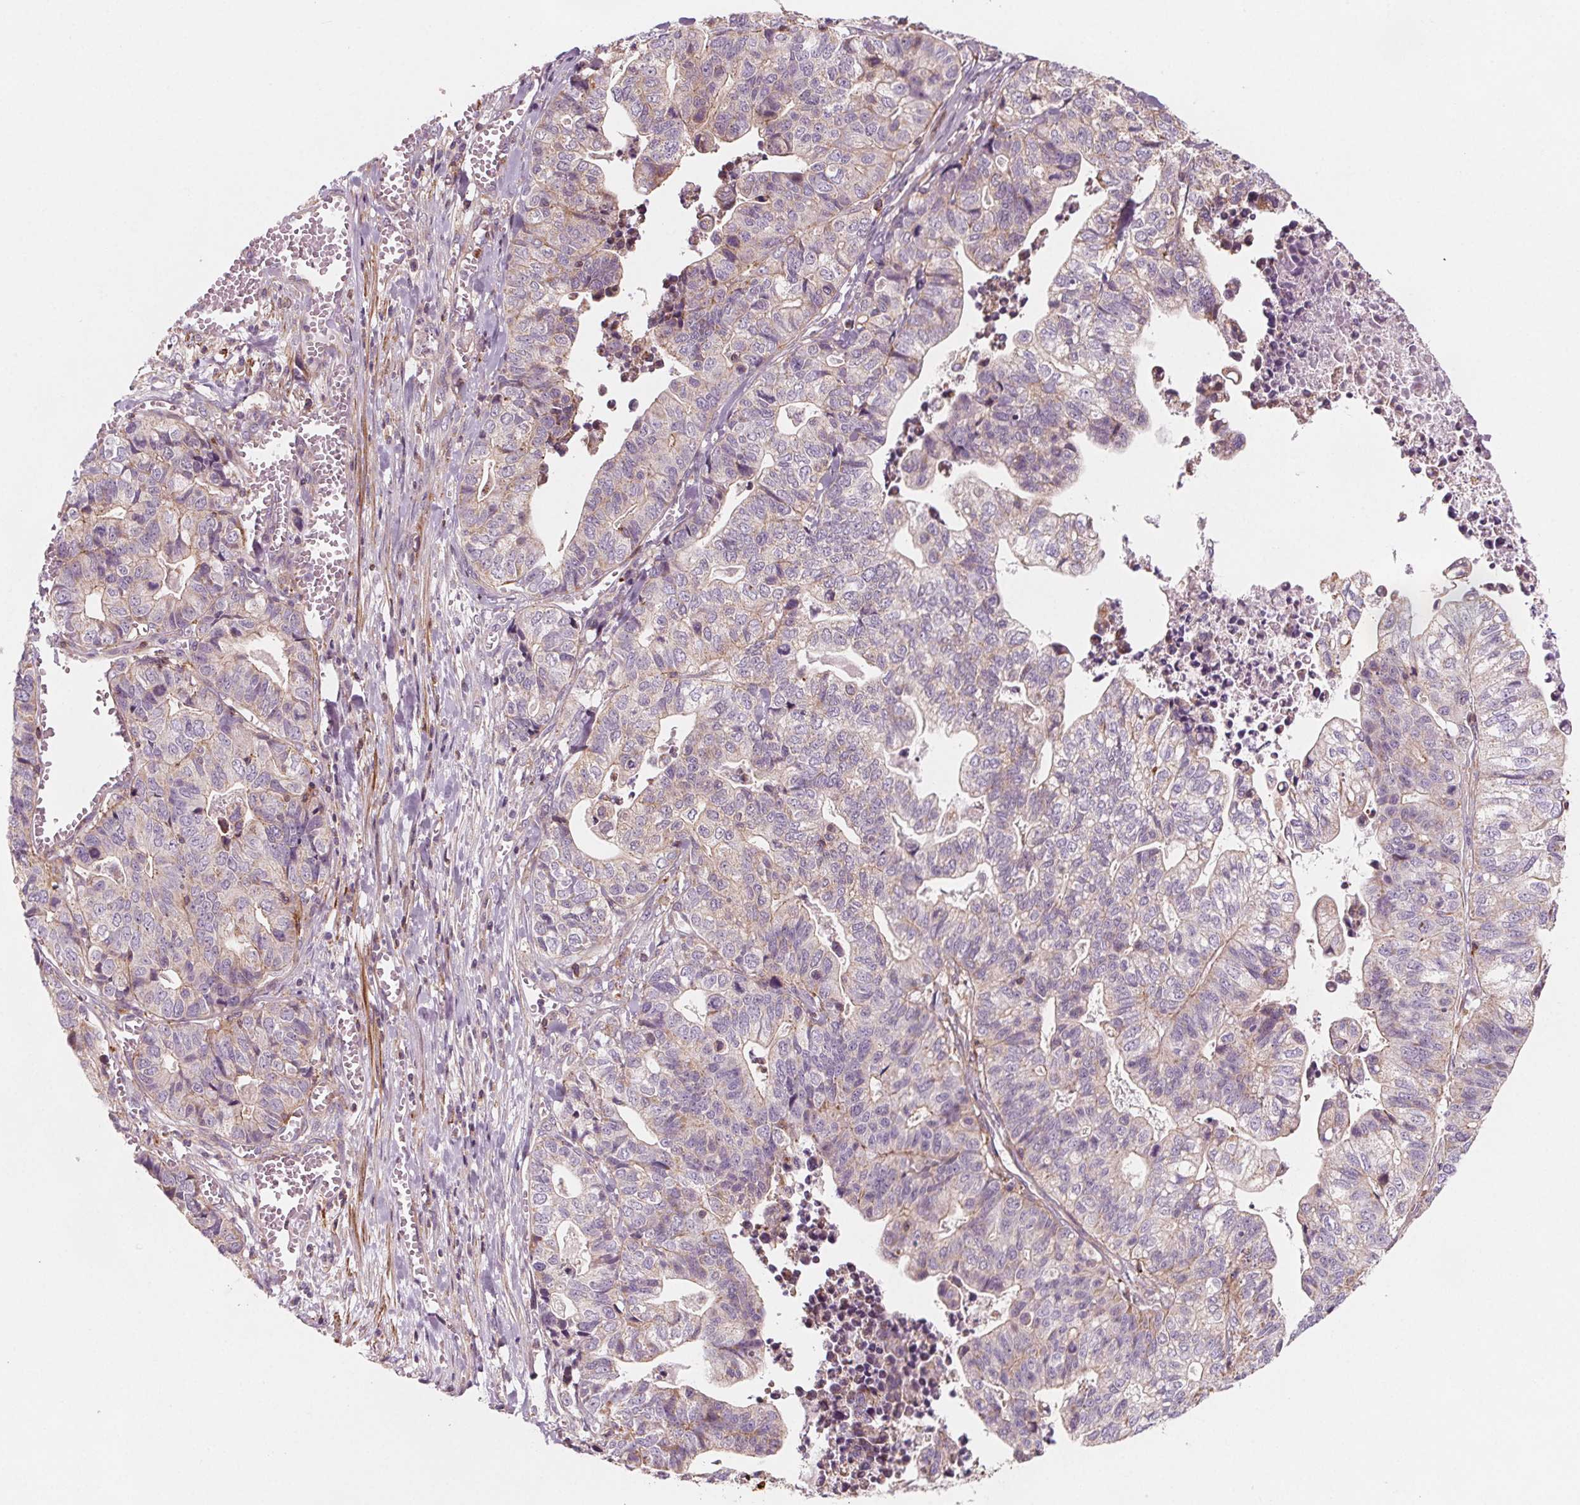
{"staining": {"intensity": "weak", "quantity": "25%-75%", "location": "cytoplasmic/membranous"}, "tissue": "stomach cancer", "cell_type": "Tumor cells", "image_type": "cancer", "snomed": [{"axis": "morphology", "description": "Adenocarcinoma, NOS"}, {"axis": "topography", "description": "Stomach, upper"}], "caption": "Human adenocarcinoma (stomach) stained with a protein marker exhibits weak staining in tumor cells.", "gene": "ADAM33", "patient": {"sex": "female", "age": 67}}